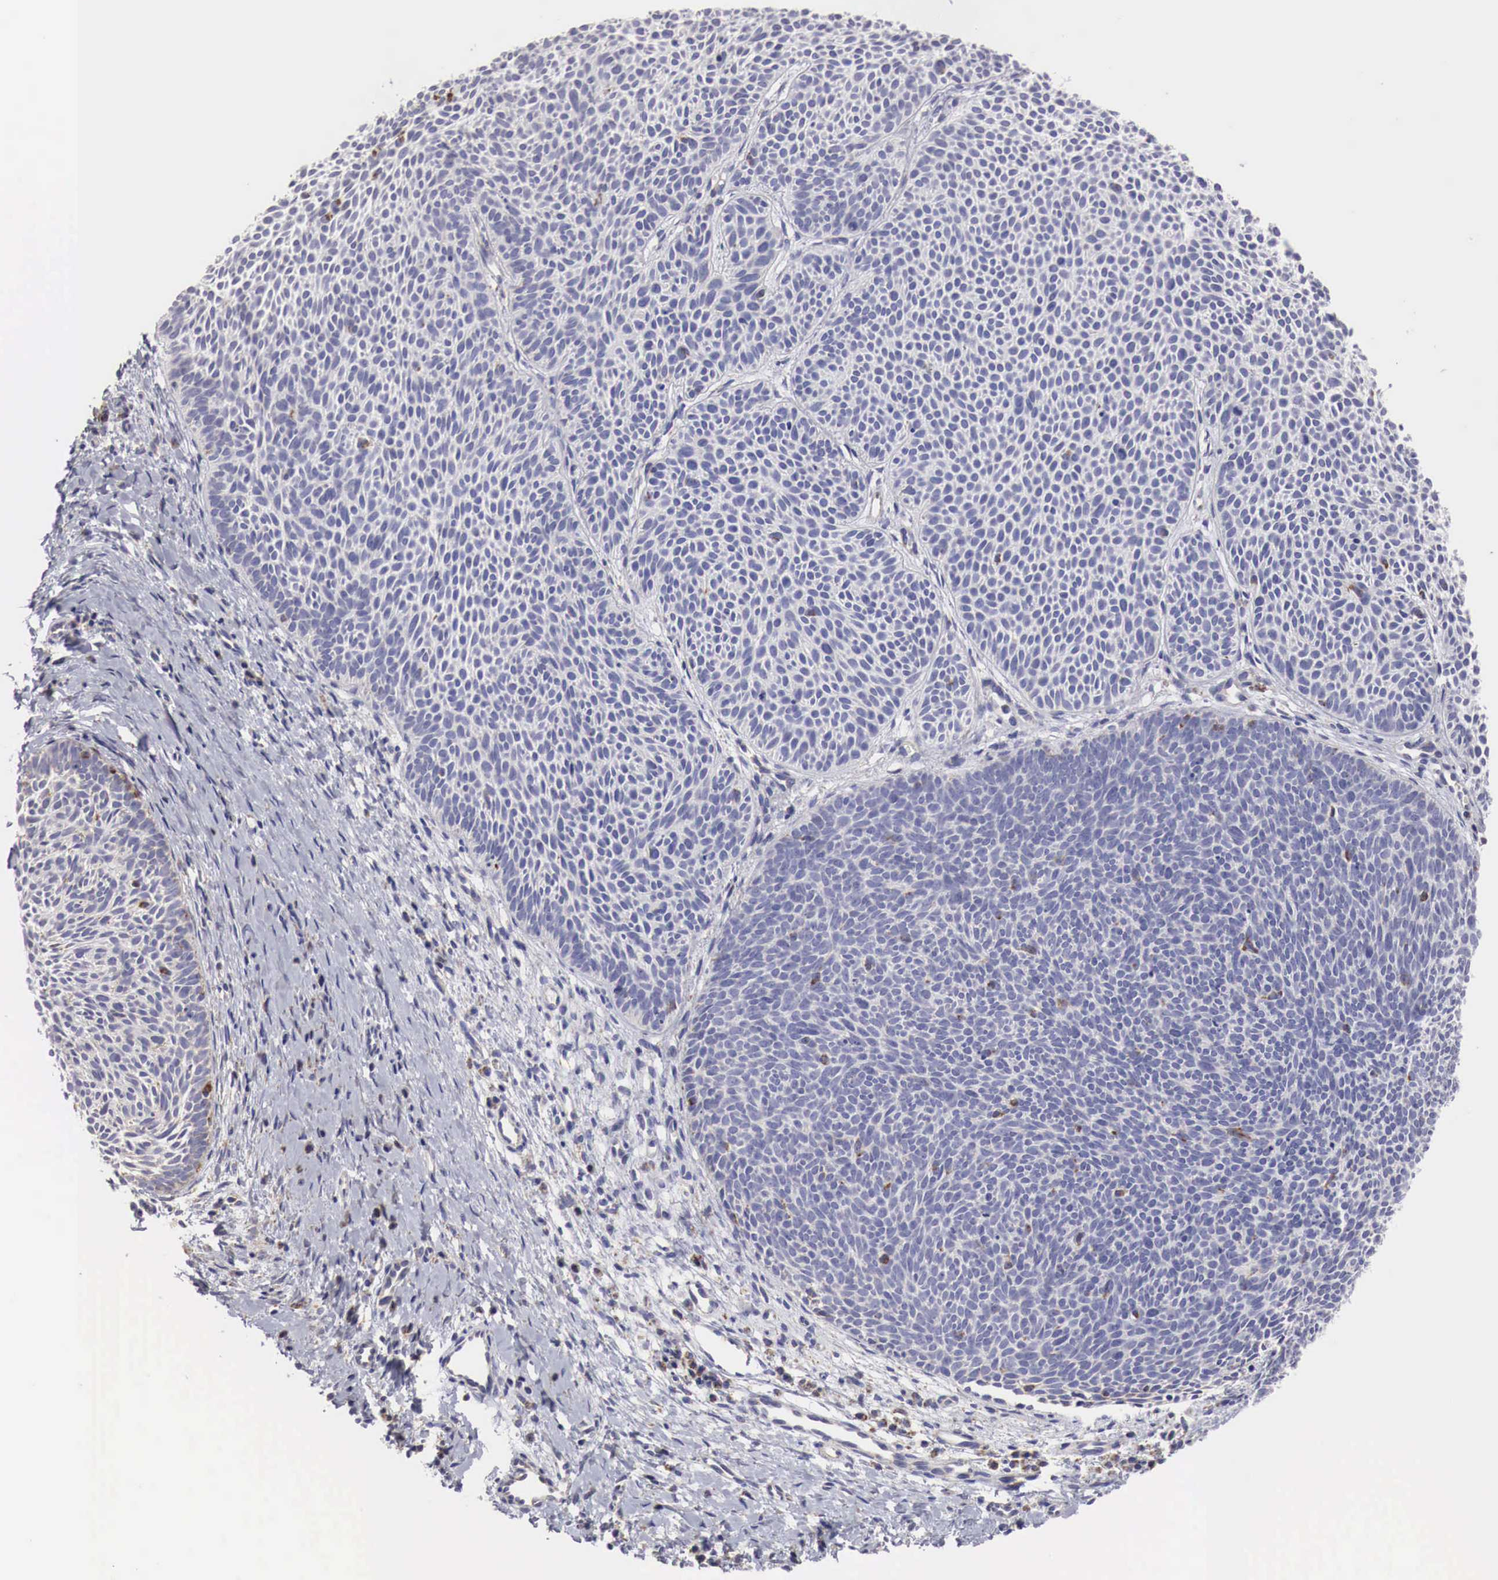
{"staining": {"intensity": "negative", "quantity": "none", "location": "none"}, "tissue": "skin cancer", "cell_type": "Tumor cells", "image_type": "cancer", "snomed": [{"axis": "morphology", "description": "Basal cell carcinoma"}, {"axis": "topography", "description": "Skin"}], "caption": "Micrograph shows no protein expression in tumor cells of skin basal cell carcinoma tissue.", "gene": "XPNPEP3", "patient": {"sex": "male", "age": 84}}